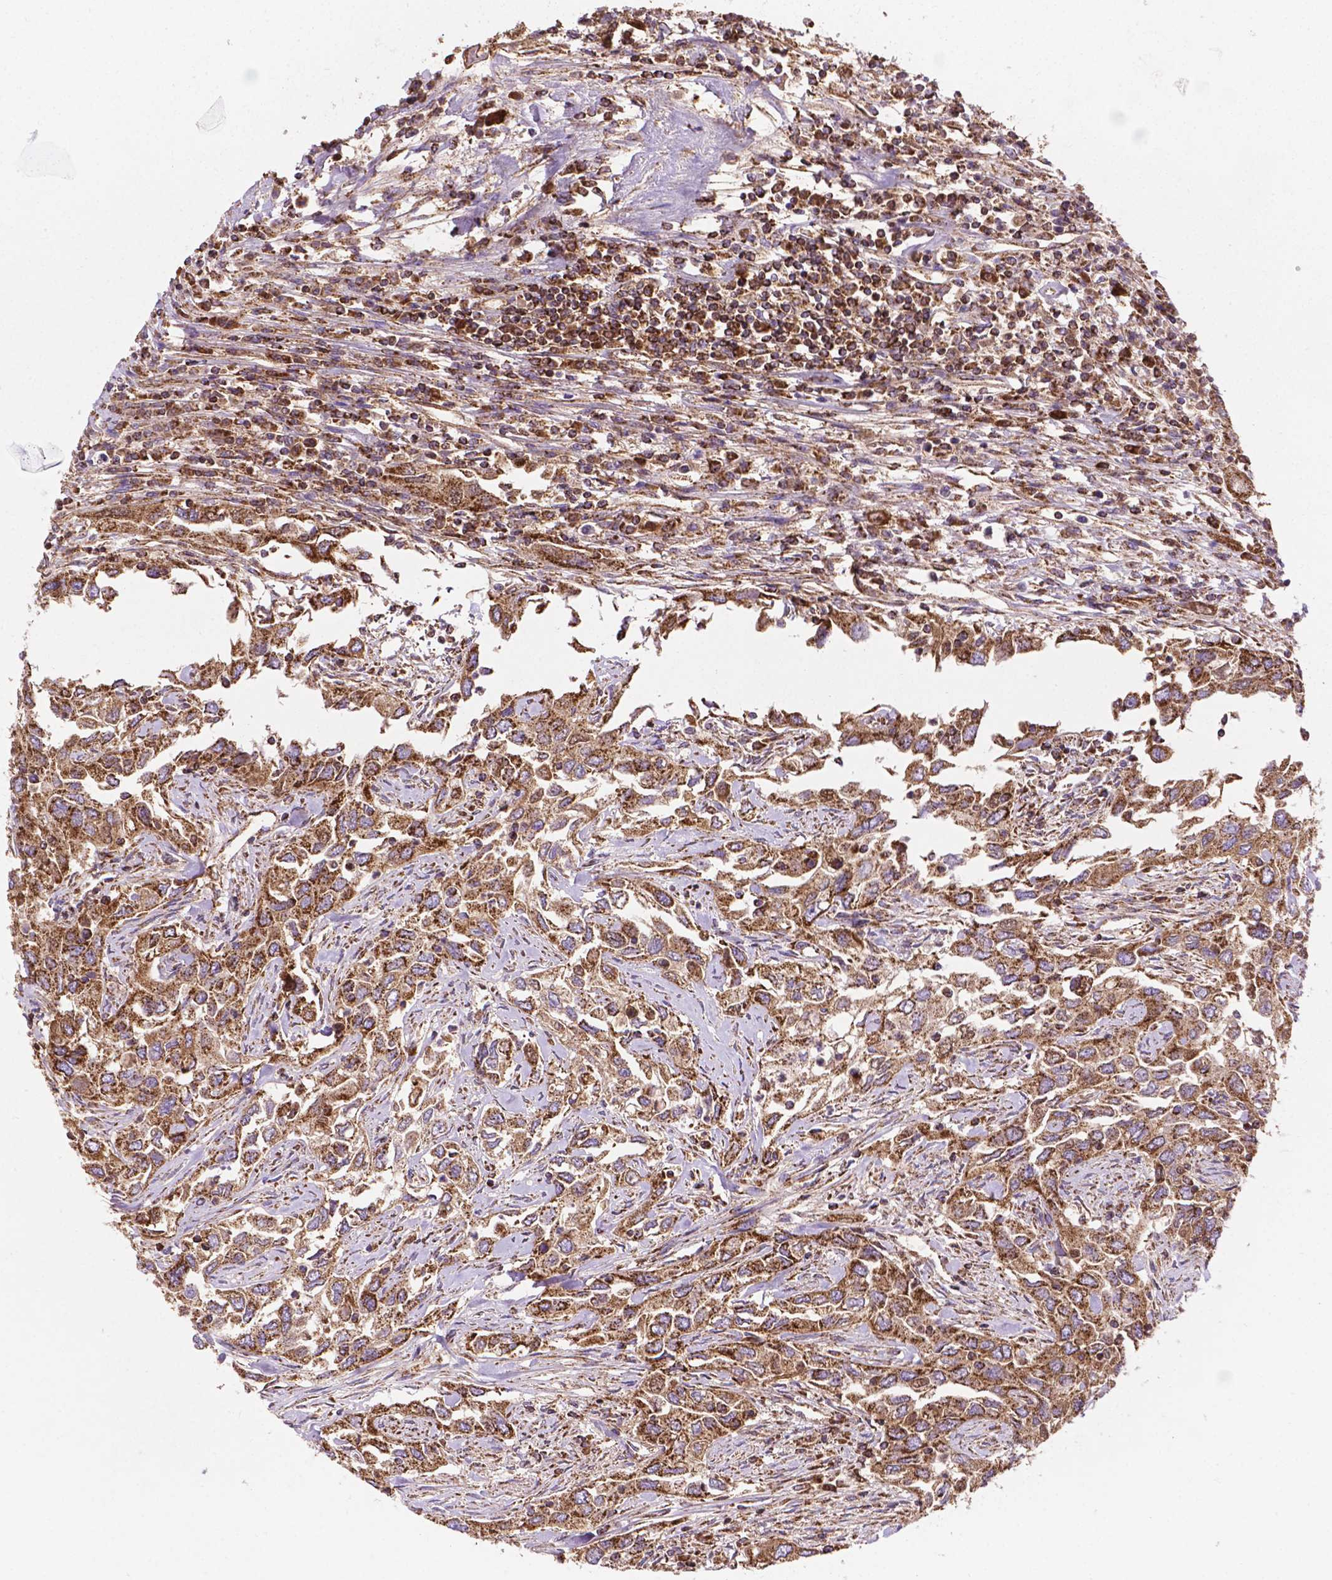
{"staining": {"intensity": "moderate", "quantity": ">75%", "location": "cytoplasmic/membranous"}, "tissue": "urothelial cancer", "cell_type": "Tumor cells", "image_type": "cancer", "snomed": [{"axis": "morphology", "description": "Urothelial carcinoma, High grade"}, {"axis": "topography", "description": "Urinary bladder"}], "caption": "An immunohistochemistry (IHC) histopathology image of neoplastic tissue is shown. Protein staining in brown shows moderate cytoplasmic/membranous positivity in high-grade urothelial carcinoma within tumor cells.", "gene": "HSPD1", "patient": {"sex": "male", "age": 76}}